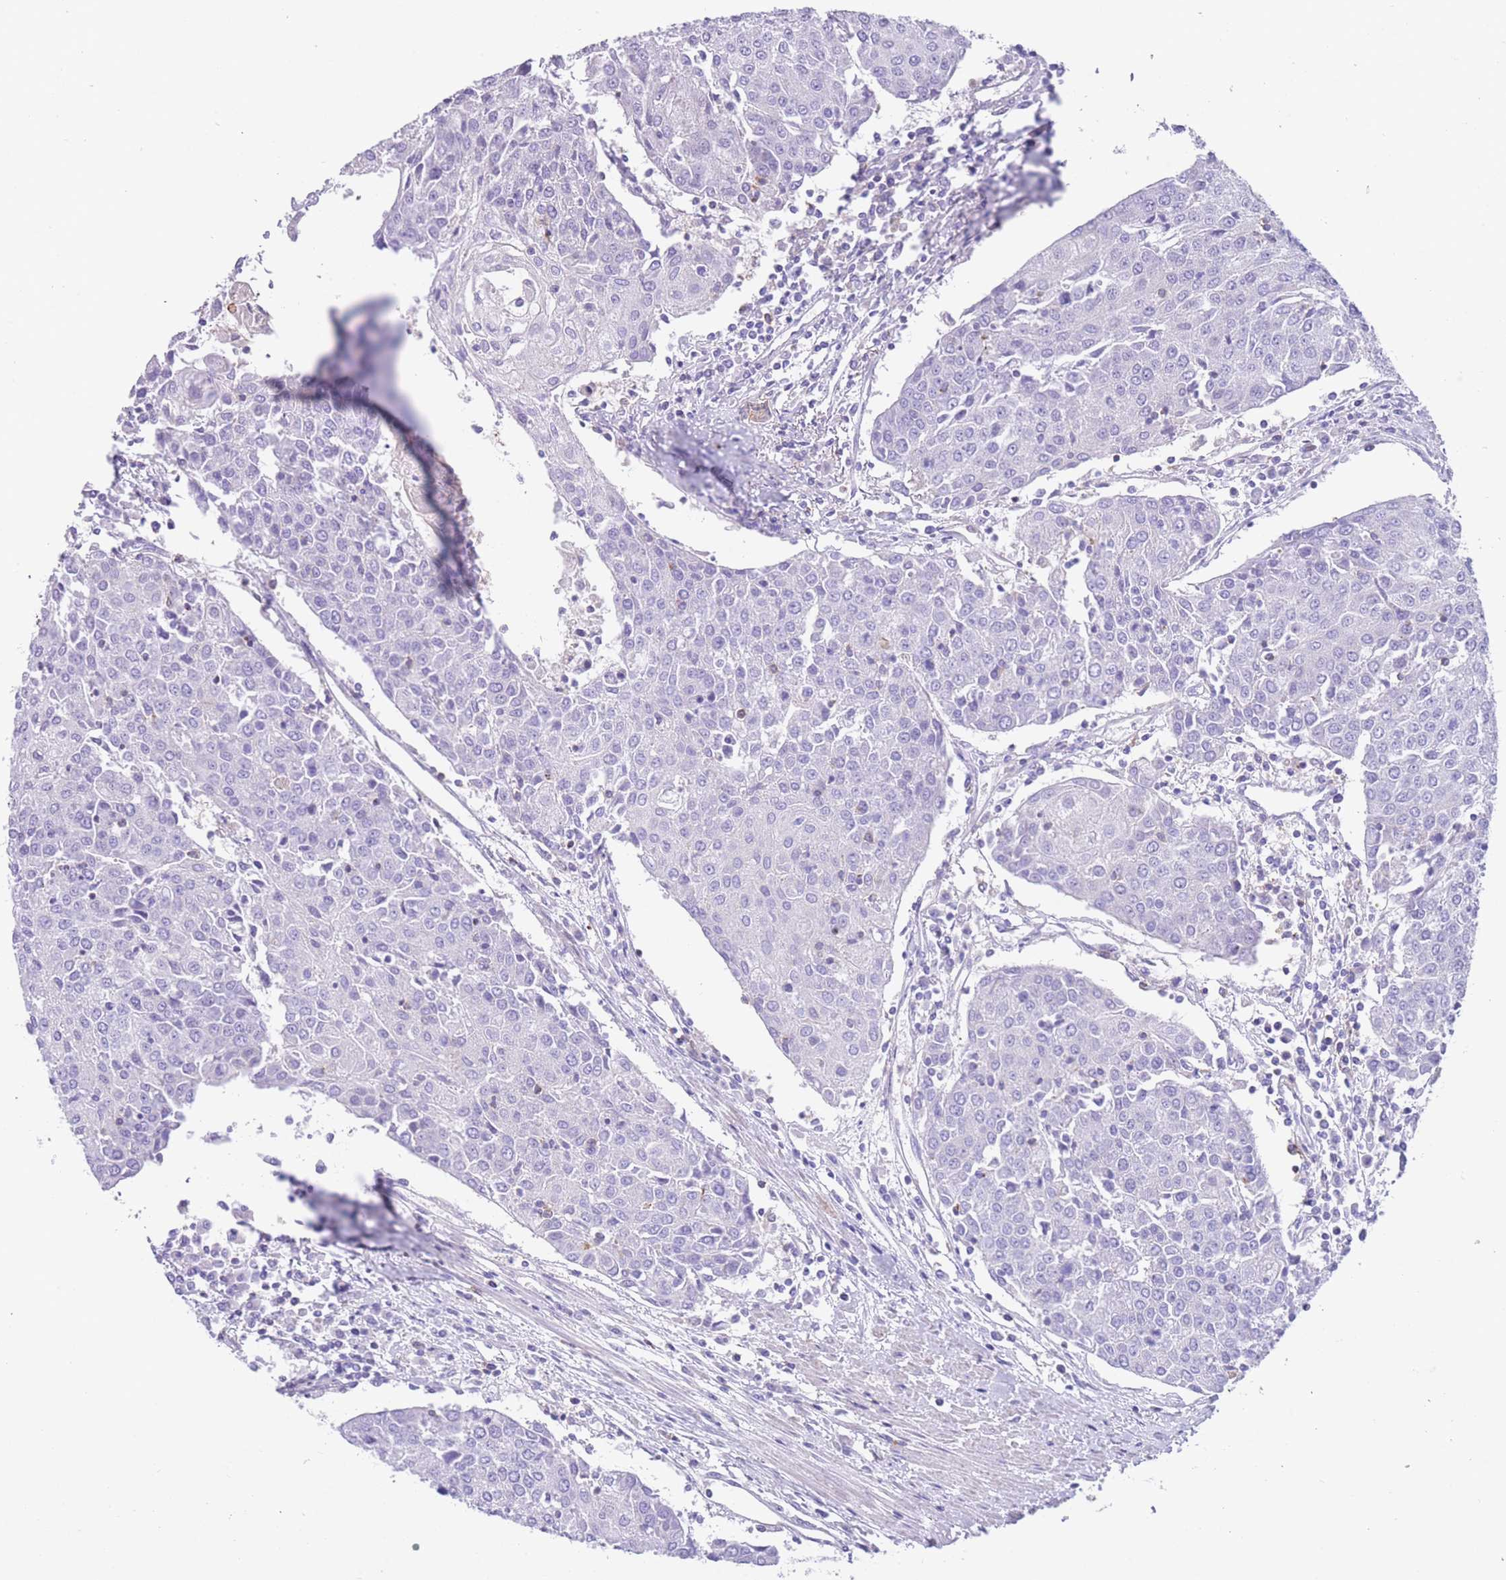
{"staining": {"intensity": "negative", "quantity": "none", "location": "none"}, "tissue": "urothelial cancer", "cell_type": "Tumor cells", "image_type": "cancer", "snomed": [{"axis": "morphology", "description": "Urothelial carcinoma, High grade"}, {"axis": "topography", "description": "Urinary bladder"}], "caption": "Photomicrograph shows no significant protein staining in tumor cells of urothelial cancer.", "gene": "LDB3", "patient": {"sex": "female", "age": 85}}